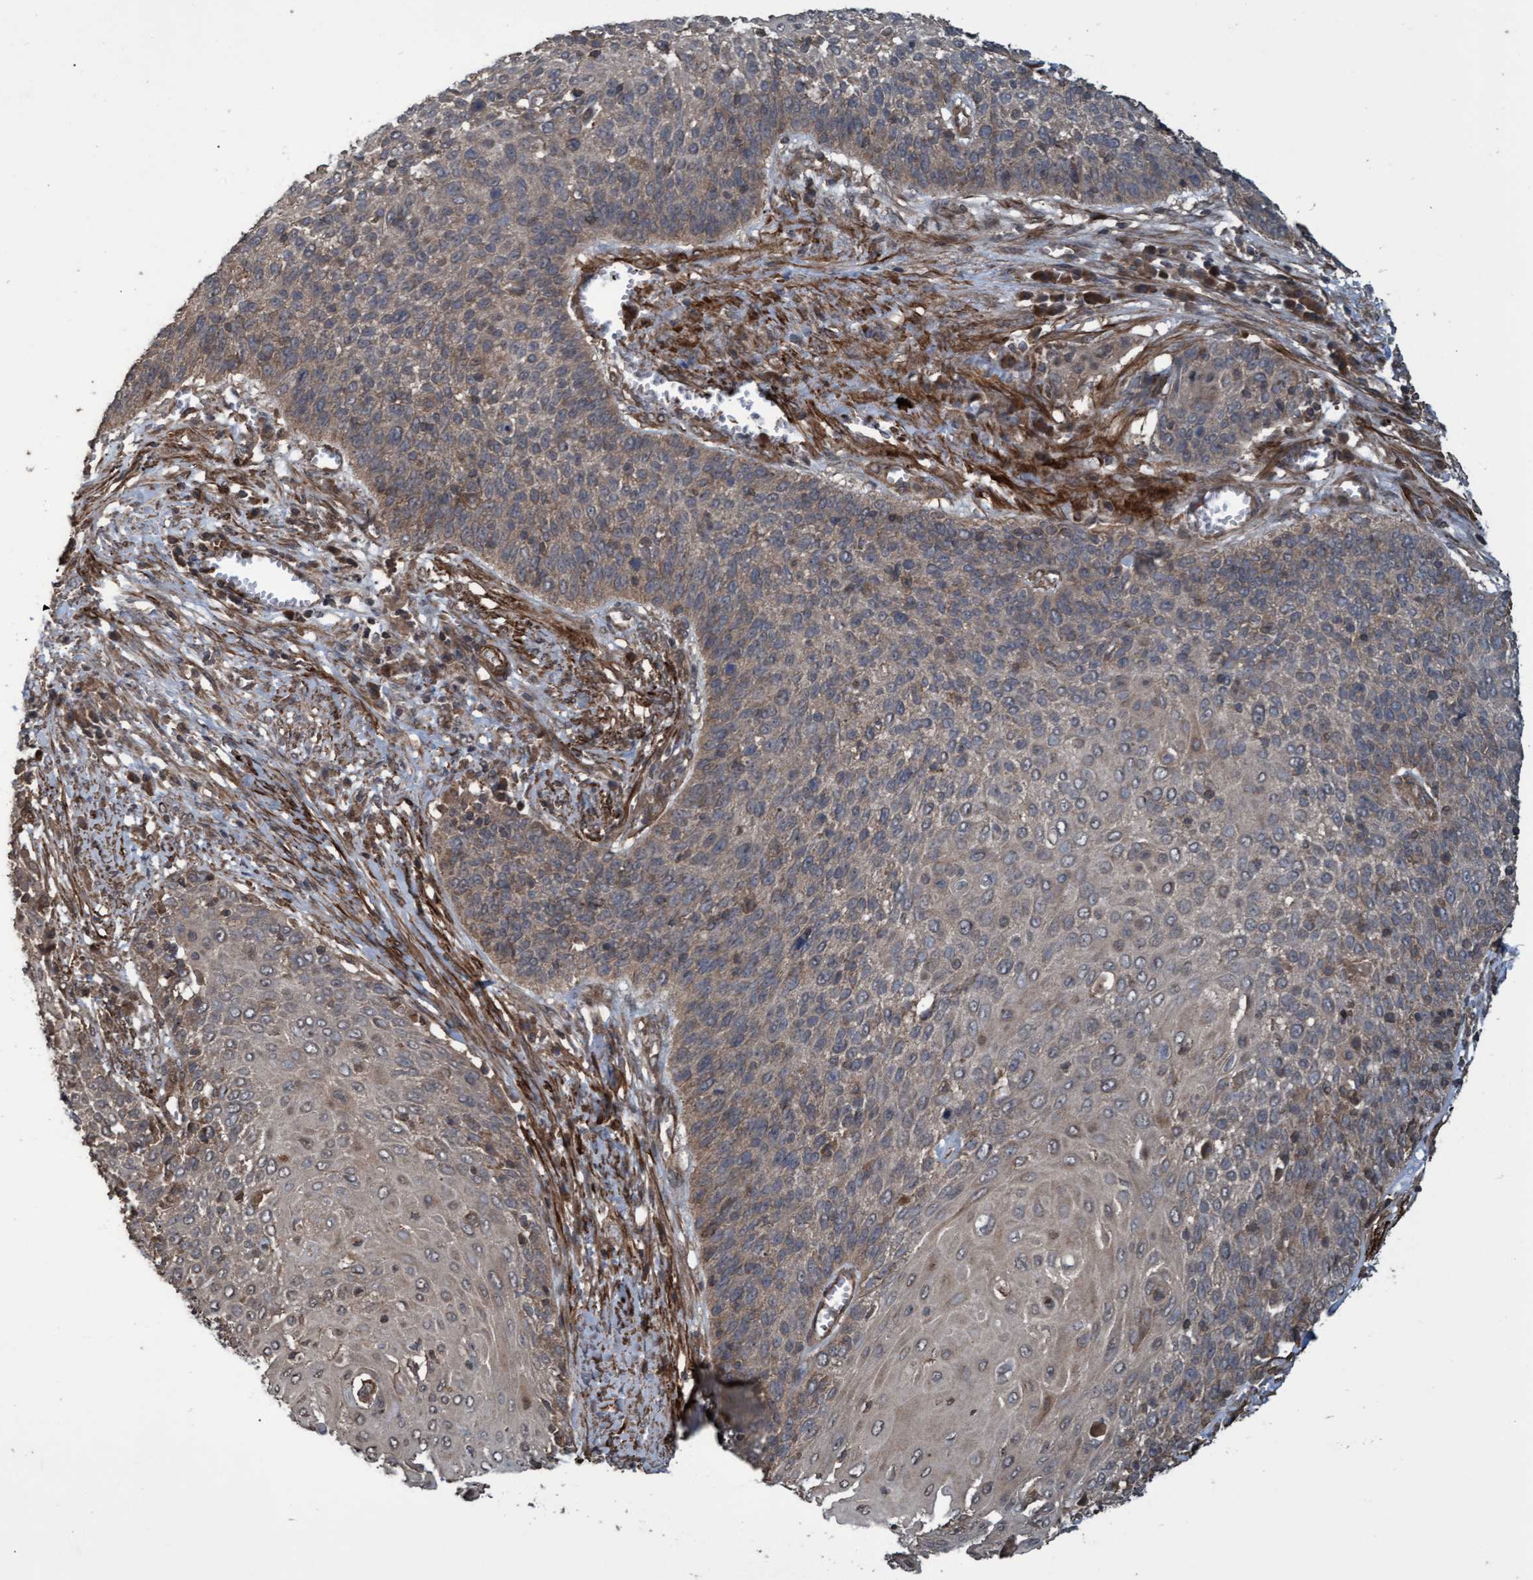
{"staining": {"intensity": "weak", "quantity": "25%-75%", "location": "cytoplasmic/membranous"}, "tissue": "cervical cancer", "cell_type": "Tumor cells", "image_type": "cancer", "snomed": [{"axis": "morphology", "description": "Squamous cell carcinoma, NOS"}, {"axis": "topography", "description": "Cervix"}], "caption": "Cervical squamous cell carcinoma stained with IHC reveals weak cytoplasmic/membranous positivity in about 25%-75% of tumor cells.", "gene": "GGT6", "patient": {"sex": "female", "age": 39}}